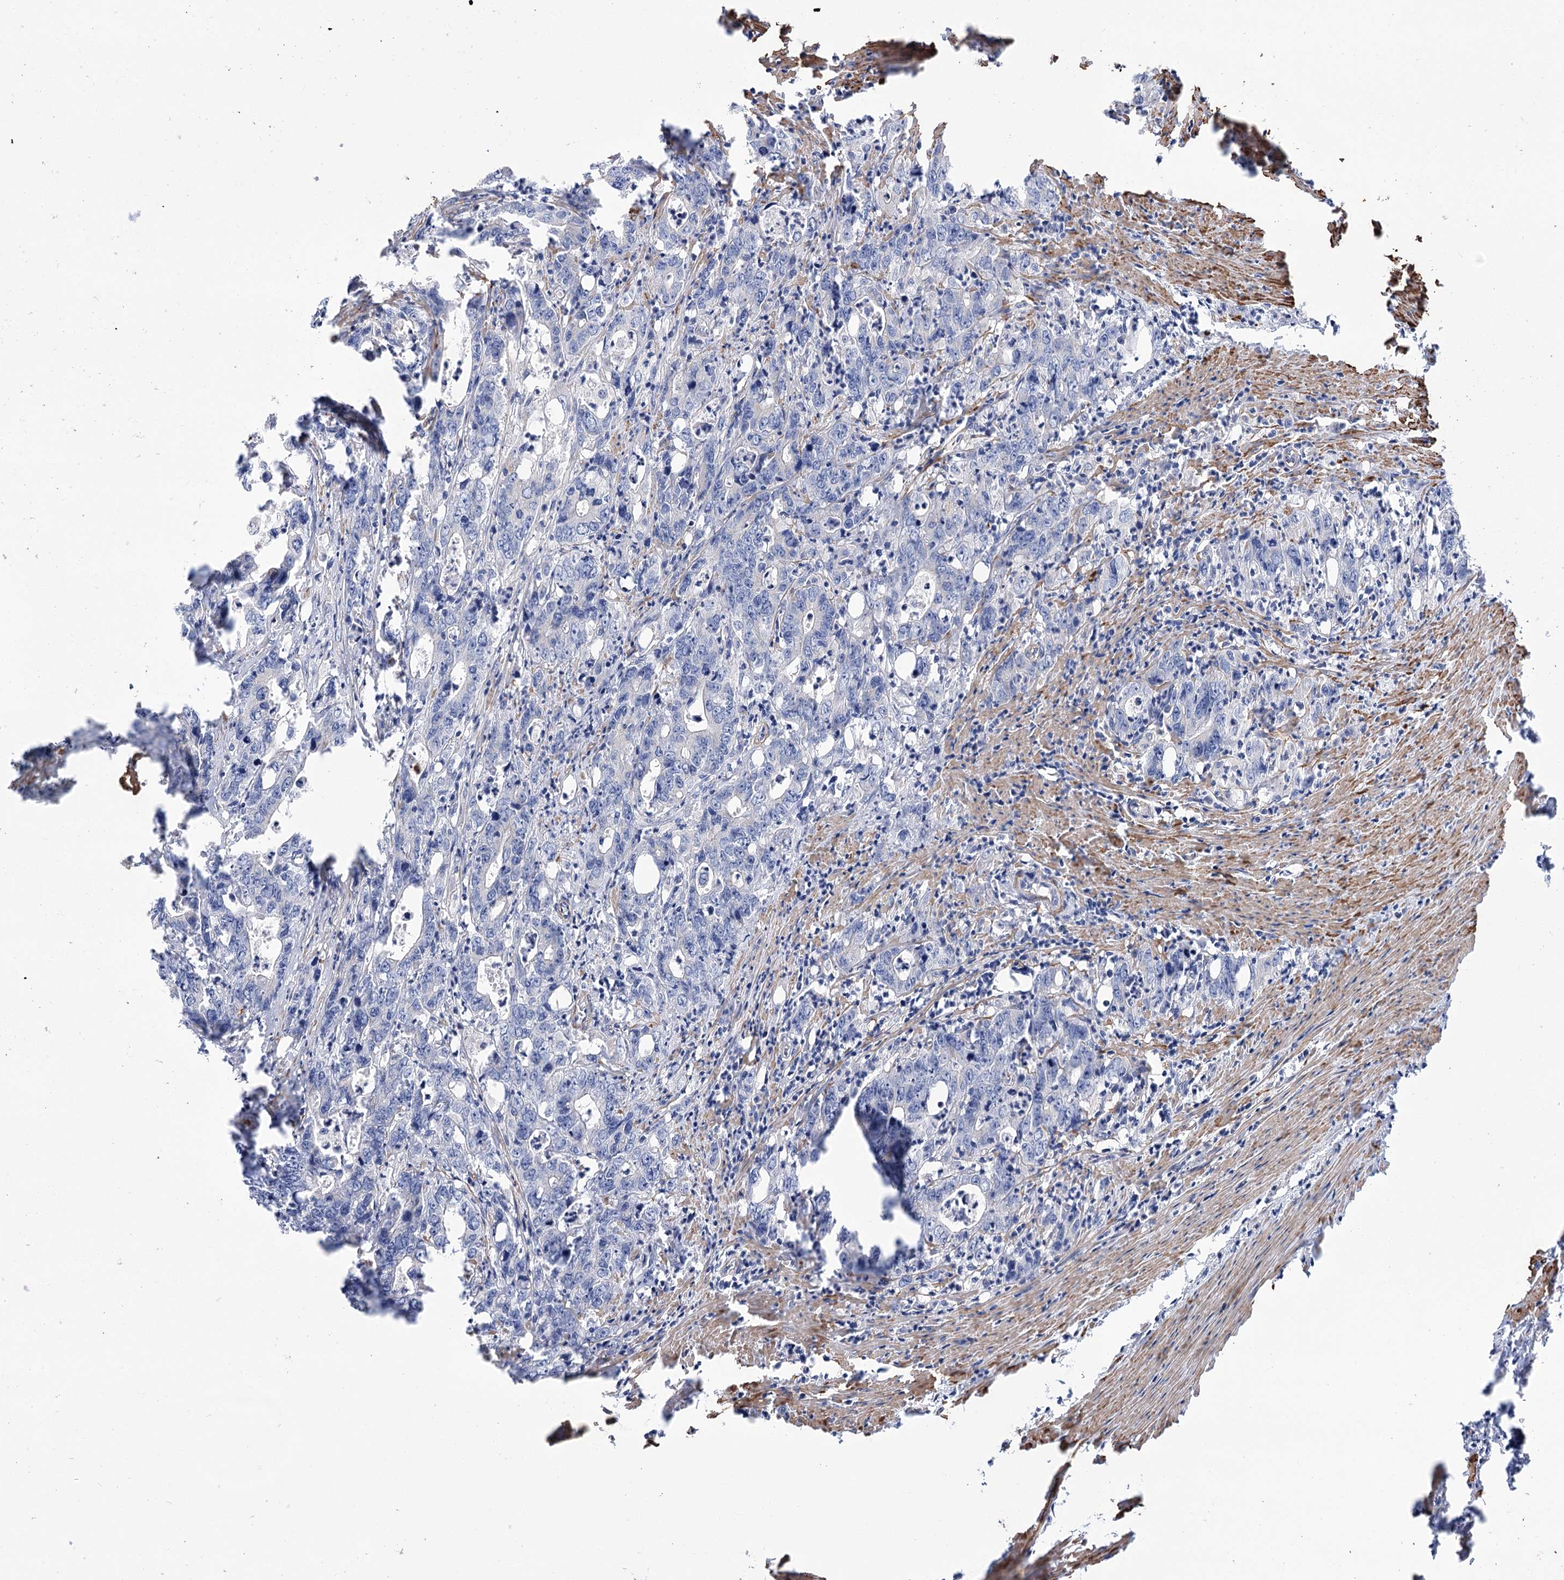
{"staining": {"intensity": "negative", "quantity": "none", "location": "none"}, "tissue": "colorectal cancer", "cell_type": "Tumor cells", "image_type": "cancer", "snomed": [{"axis": "morphology", "description": "Adenocarcinoma, NOS"}, {"axis": "topography", "description": "Colon"}], "caption": "Tumor cells show no significant protein expression in colorectal cancer. Brightfield microscopy of IHC stained with DAB (brown) and hematoxylin (blue), captured at high magnification.", "gene": "WASHC3", "patient": {"sex": "female", "age": 75}}